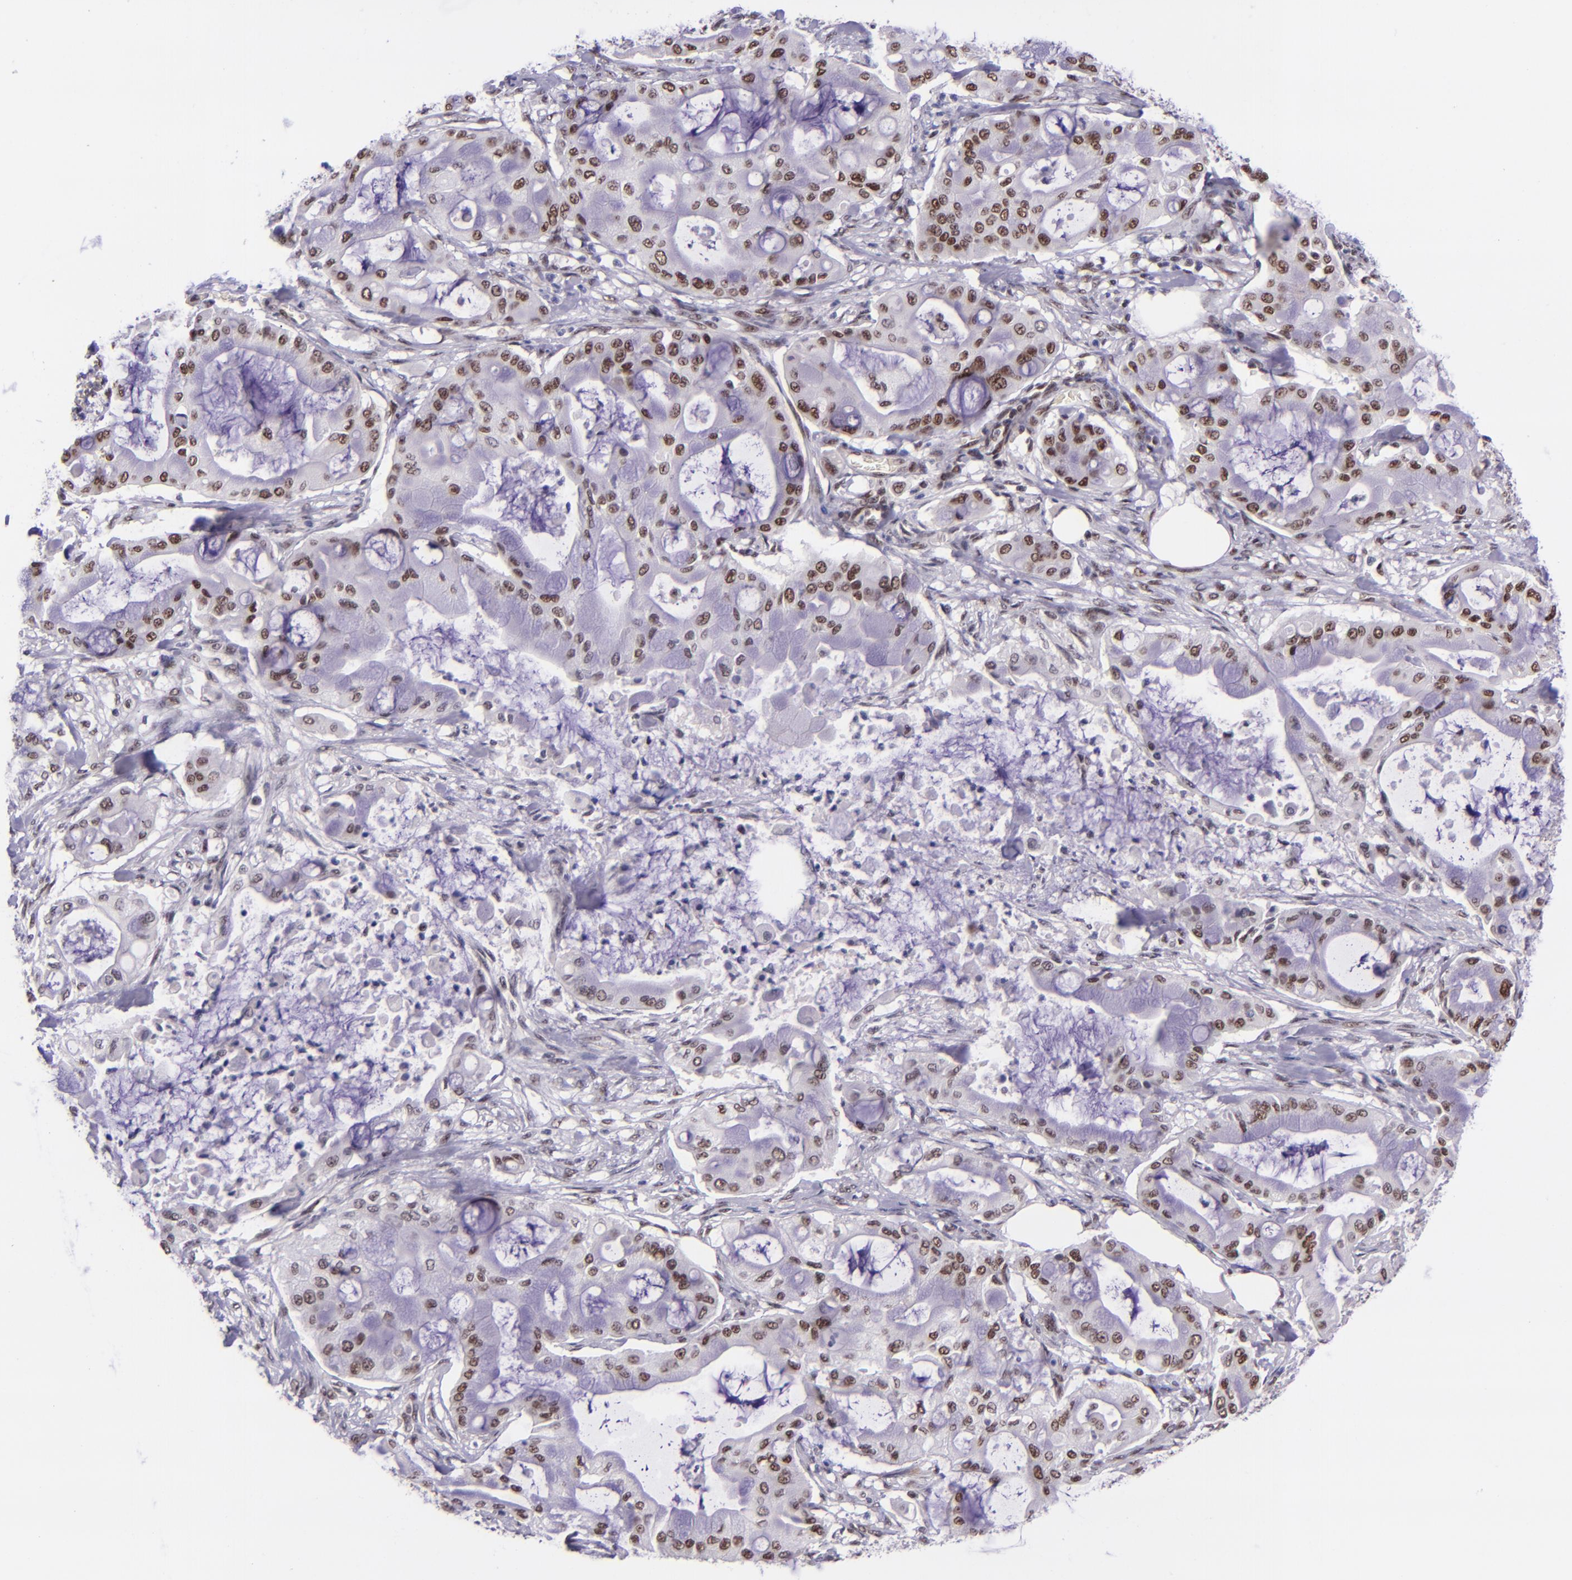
{"staining": {"intensity": "moderate", "quantity": ">75%", "location": "nuclear"}, "tissue": "pancreatic cancer", "cell_type": "Tumor cells", "image_type": "cancer", "snomed": [{"axis": "morphology", "description": "Adenocarcinoma, NOS"}, {"axis": "morphology", "description": "Adenocarcinoma, metastatic, NOS"}, {"axis": "topography", "description": "Lymph node"}, {"axis": "topography", "description": "Pancreas"}, {"axis": "topography", "description": "Duodenum"}], "caption": "Moderate nuclear expression for a protein is appreciated in about >75% of tumor cells of pancreatic adenocarcinoma using IHC.", "gene": "GPKOW", "patient": {"sex": "female", "age": 64}}